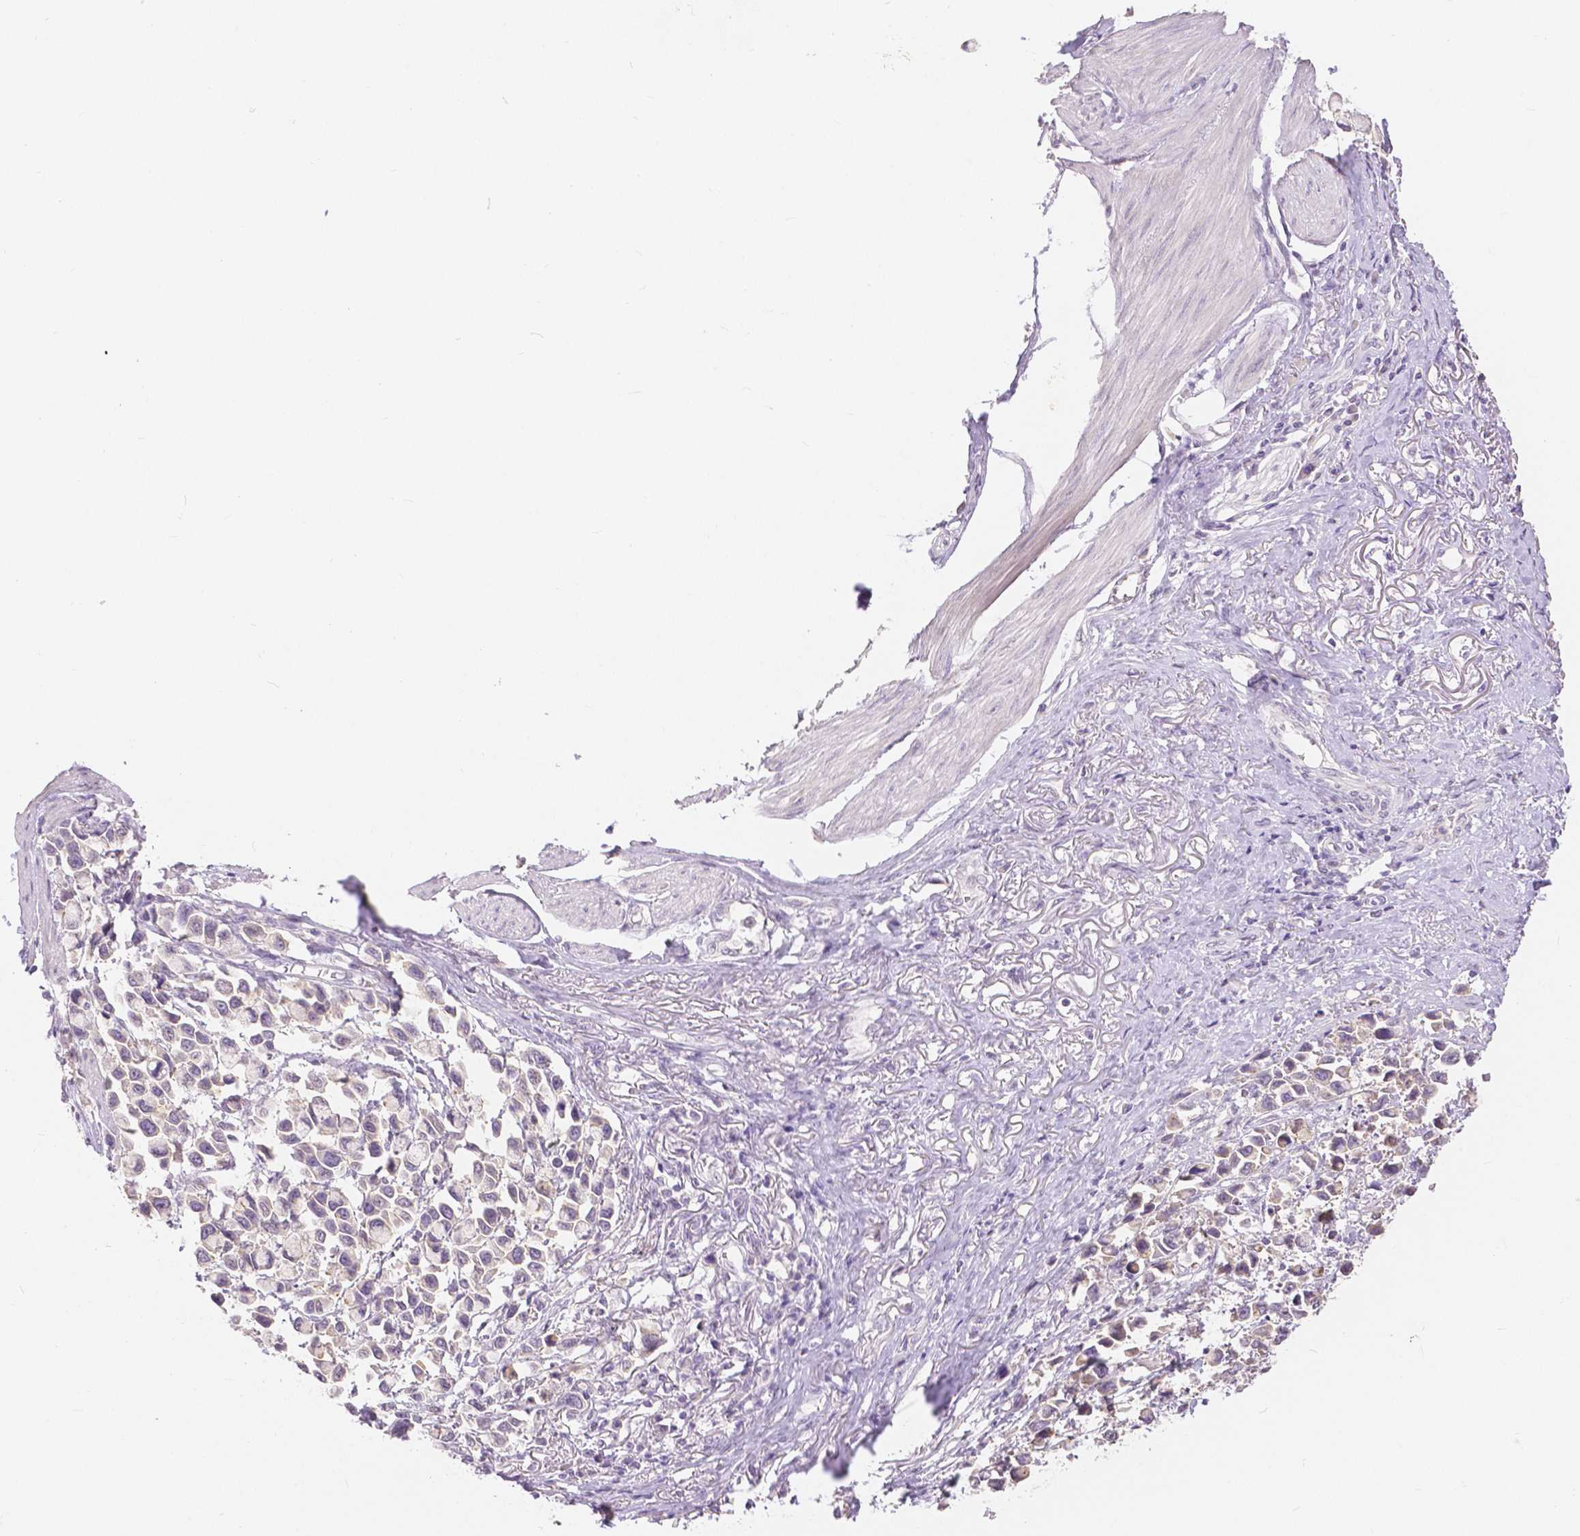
{"staining": {"intensity": "negative", "quantity": "none", "location": "none"}, "tissue": "stomach cancer", "cell_type": "Tumor cells", "image_type": "cancer", "snomed": [{"axis": "morphology", "description": "Adenocarcinoma, NOS"}, {"axis": "topography", "description": "Stomach"}], "caption": "Protein analysis of stomach cancer demonstrates no significant expression in tumor cells.", "gene": "OCLN", "patient": {"sex": "female", "age": 81}}